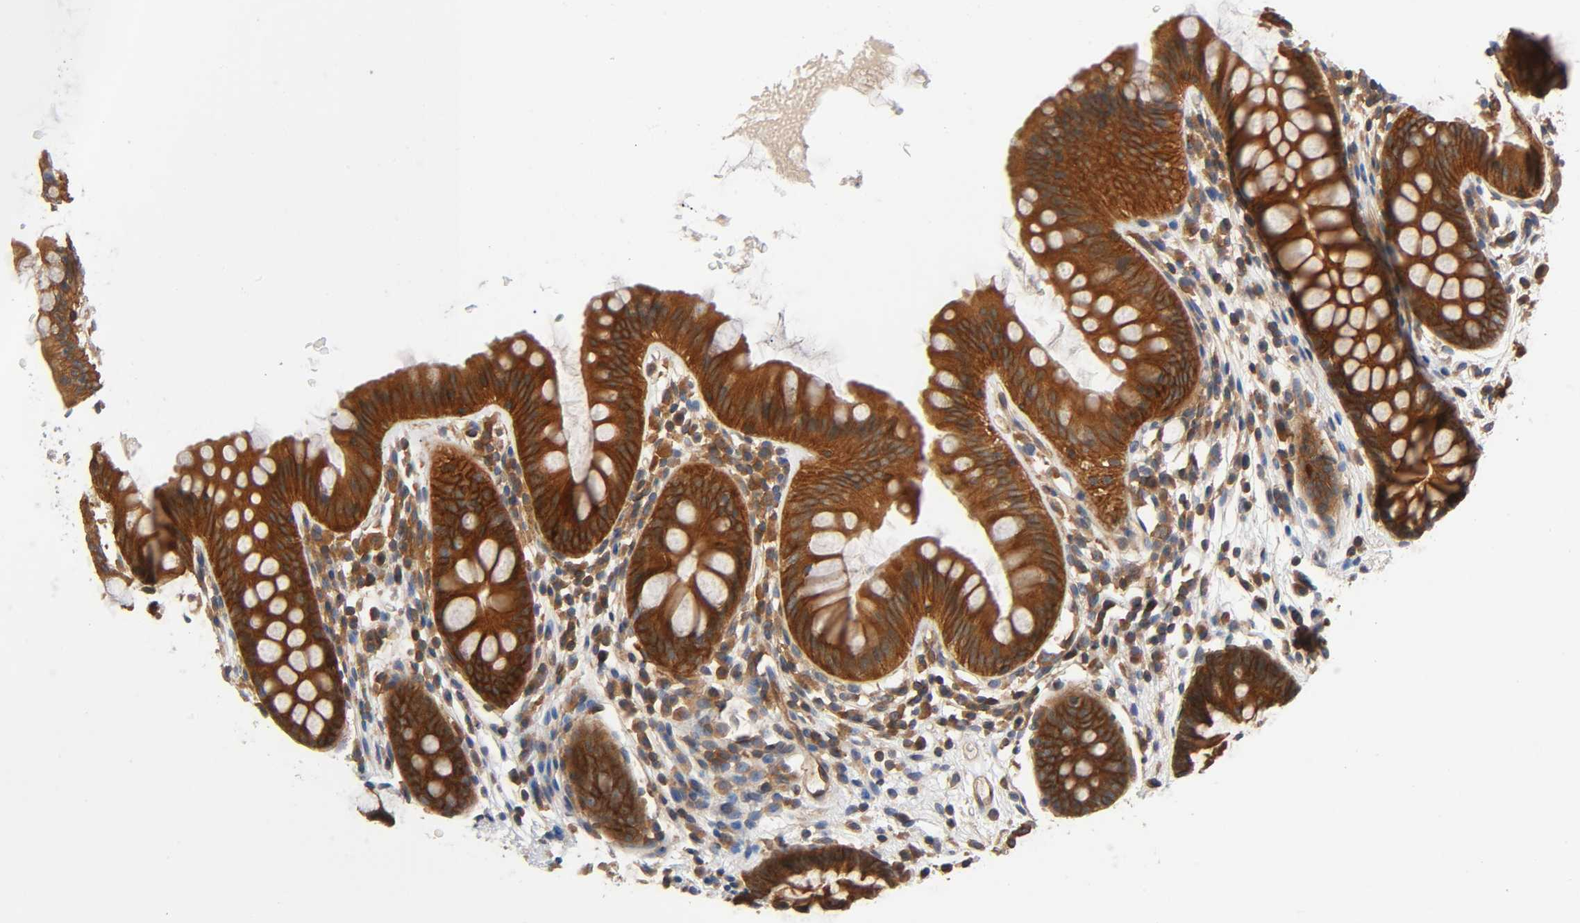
{"staining": {"intensity": "moderate", "quantity": ">75%", "location": "cytoplasmic/membranous"}, "tissue": "colon", "cell_type": "Endothelial cells", "image_type": "normal", "snomed": [{"axis": "morphology", "description": "Normal tissue, NOS"}, {"axis": "topography", "description": "Smooth muscle"}, {"axis": "topography", "description": "Colon"}], "caption": "IHC micrograph of normal human colon stained for a protein (brown), which reveals medium levels of moderate cytoplasmic/membranous staining in about >75% of endothelial cells.", "gene": "PRKAB1", "patient": {"sex": "male", "age": 67}}